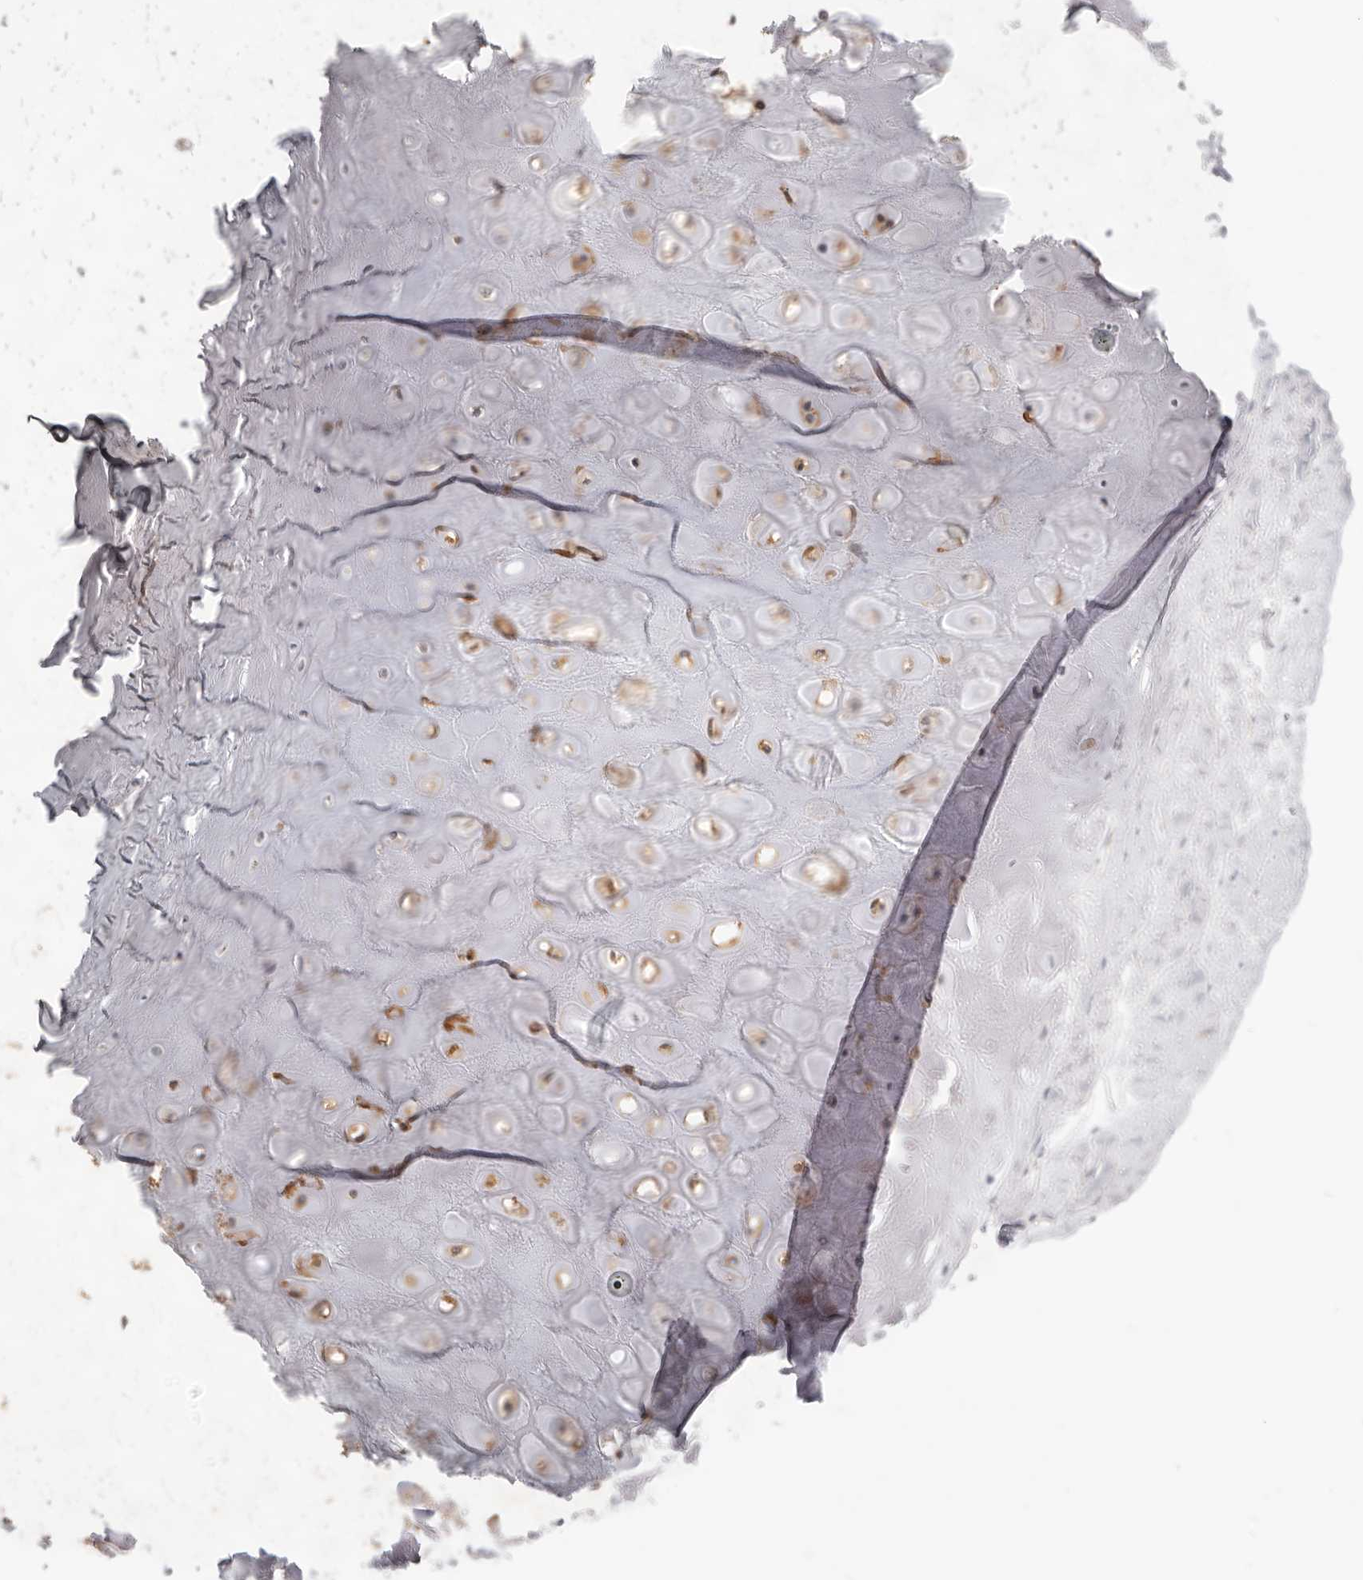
{"staining": {"intensity": "negative", "quantity": "none", "location": "none"}, "tissue": "adipose tissue", "cell_type": "Adipocytes", "image_type": "normal", "snomed": [{"axis": "morphology", "description": "Normal tissue, NOS"}, {"axis": "morphology", "description": "Basal cell carcinoma"}, {"axis": "topography", "description": "Skin"}], "caption": "DAB (3,3'-diaminobenzidine) immunohistochemical staining of normal adipose tissue demonstrates no significant positivity in adipocytes.", "gene": "TOR3A", "patient": {"sex": "female", "age": 89}}